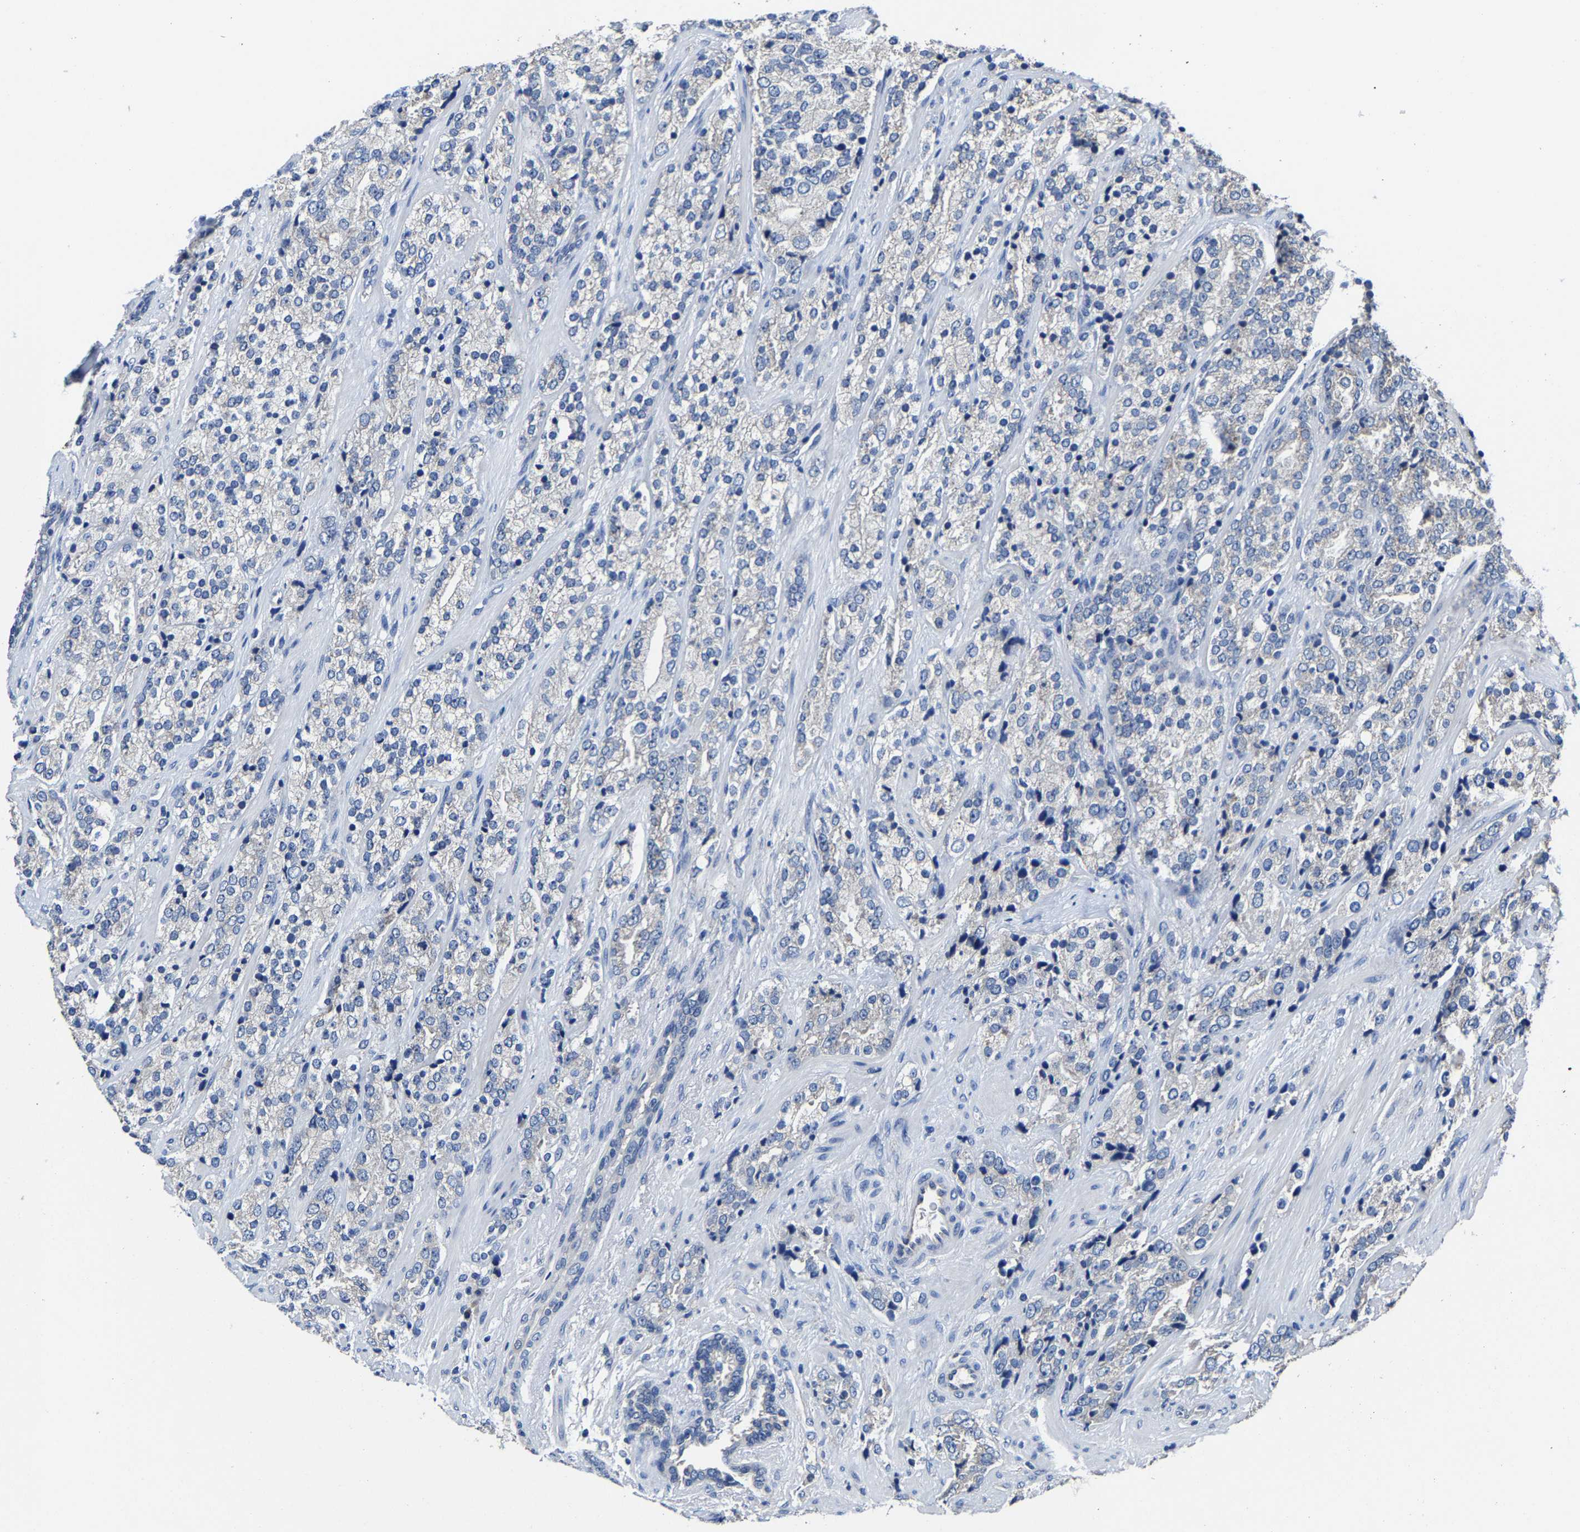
{"staining": {"intensity": "negative", "quantity": "none", "location": "none"}, "tissue": "prostate cancer", "cell_type": "Tumor cells", "image_type": "cancer", "snomed": [{"axis": "morphology", "description": "Adenocarcinoma, High grade"}, {"axis": "topography", "description": "Prostate"}], "caption": "This is an IHC histopathology image of human prostate cancer. There is no expression in tumor cells.", "gene": "EBAG9", "patient": {"sex": "male", "age": 71}}